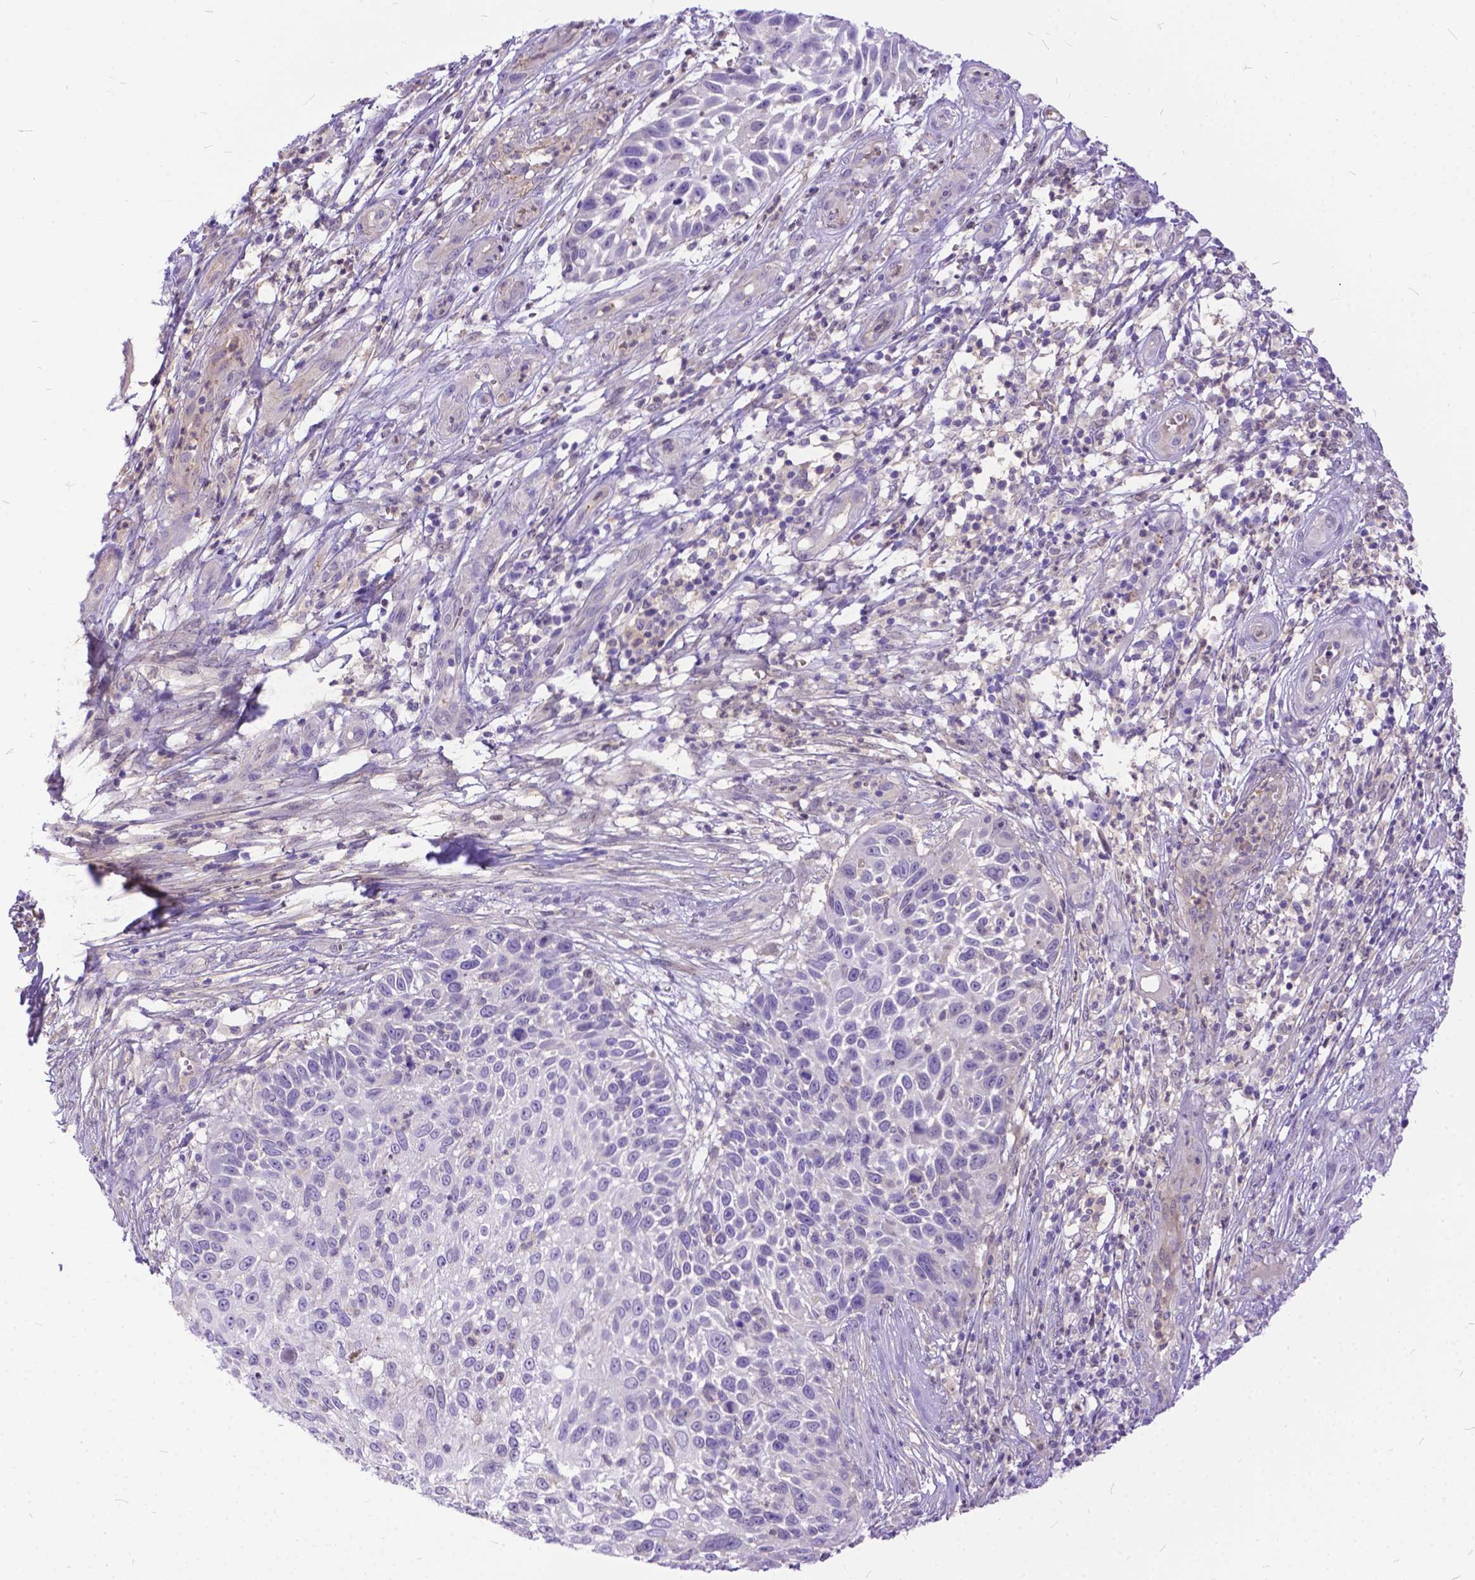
{"staining": {"intensity": "weak", "quantity": "<25%", "location": "cytoplasmic/membranous"}, "tissue": "skin cancer", "cell_type": "Tumor cells", "image_type": "cancer", "snomed": [{"axis": "morphology", "description": "Squamous cell carcinoma, NOS"}, {"axis": "topography", "description": "Skin"}], "caption": "Tumor cells show no significant staining in squamous cell carcinoma (skin).", "gene": "TMEM169", "patient": {"sex": "male", "age": 92}}